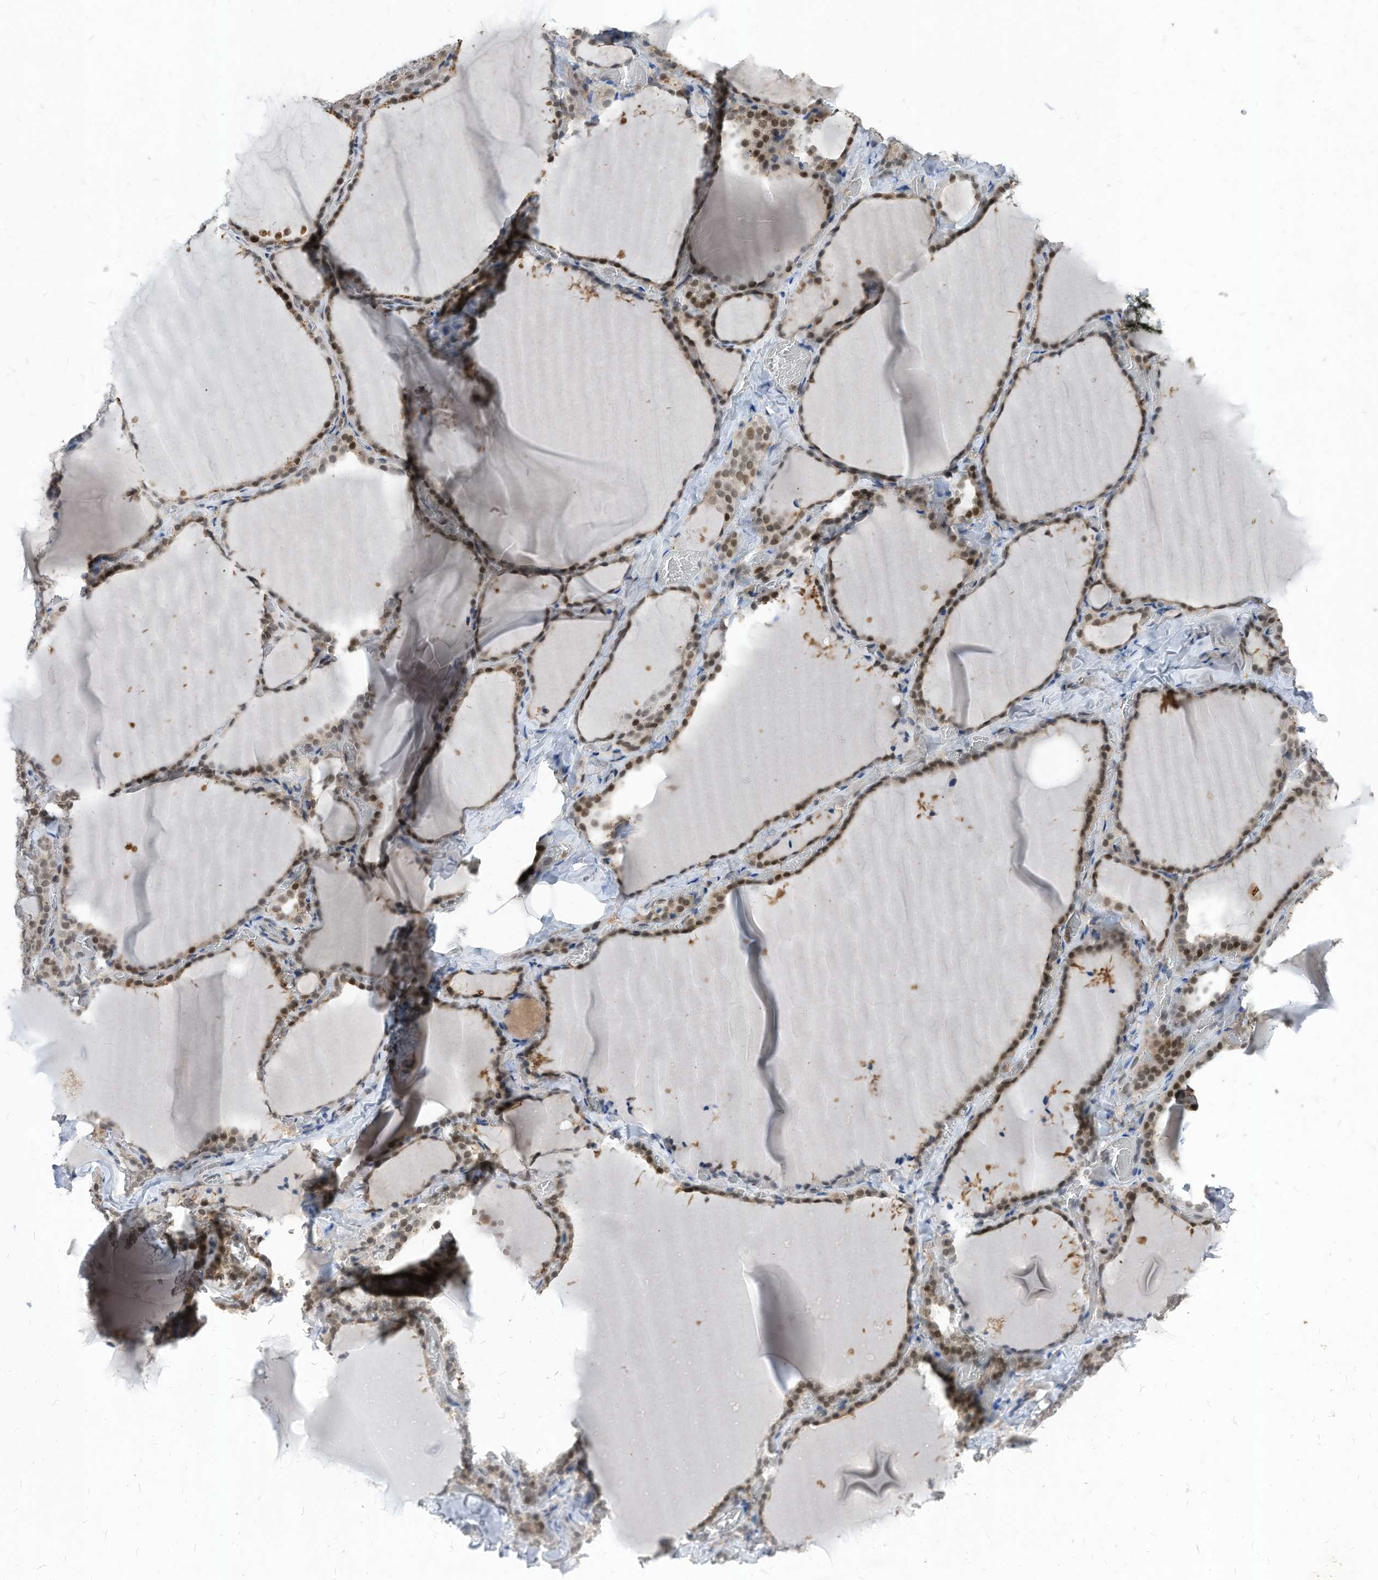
{"staining": {"intensity": "moderate", "quantity": "25%-75%", "location": "cytoplasmic/membranous,nuclear"}, "tissue": "thyroid gland", "cell_type": "Glandular cells", "image_type": "normal", "snomed": [{"axis": "morphology", "description": "Normal tissue, NOS"}, {"axis": "topography", "description": "Thyroid gland"}], "caption": "Immunohistochemistry micrograph of unremarkable thyroid gland stained for a protein (brown), which demonstrates medium levels of moderate cytoplasmic/membranous,nuclear staining in approximately 25%-75% of glandular cells.", "gene": "KPNB1", "patient": {"sex": "female", "age": 22}}